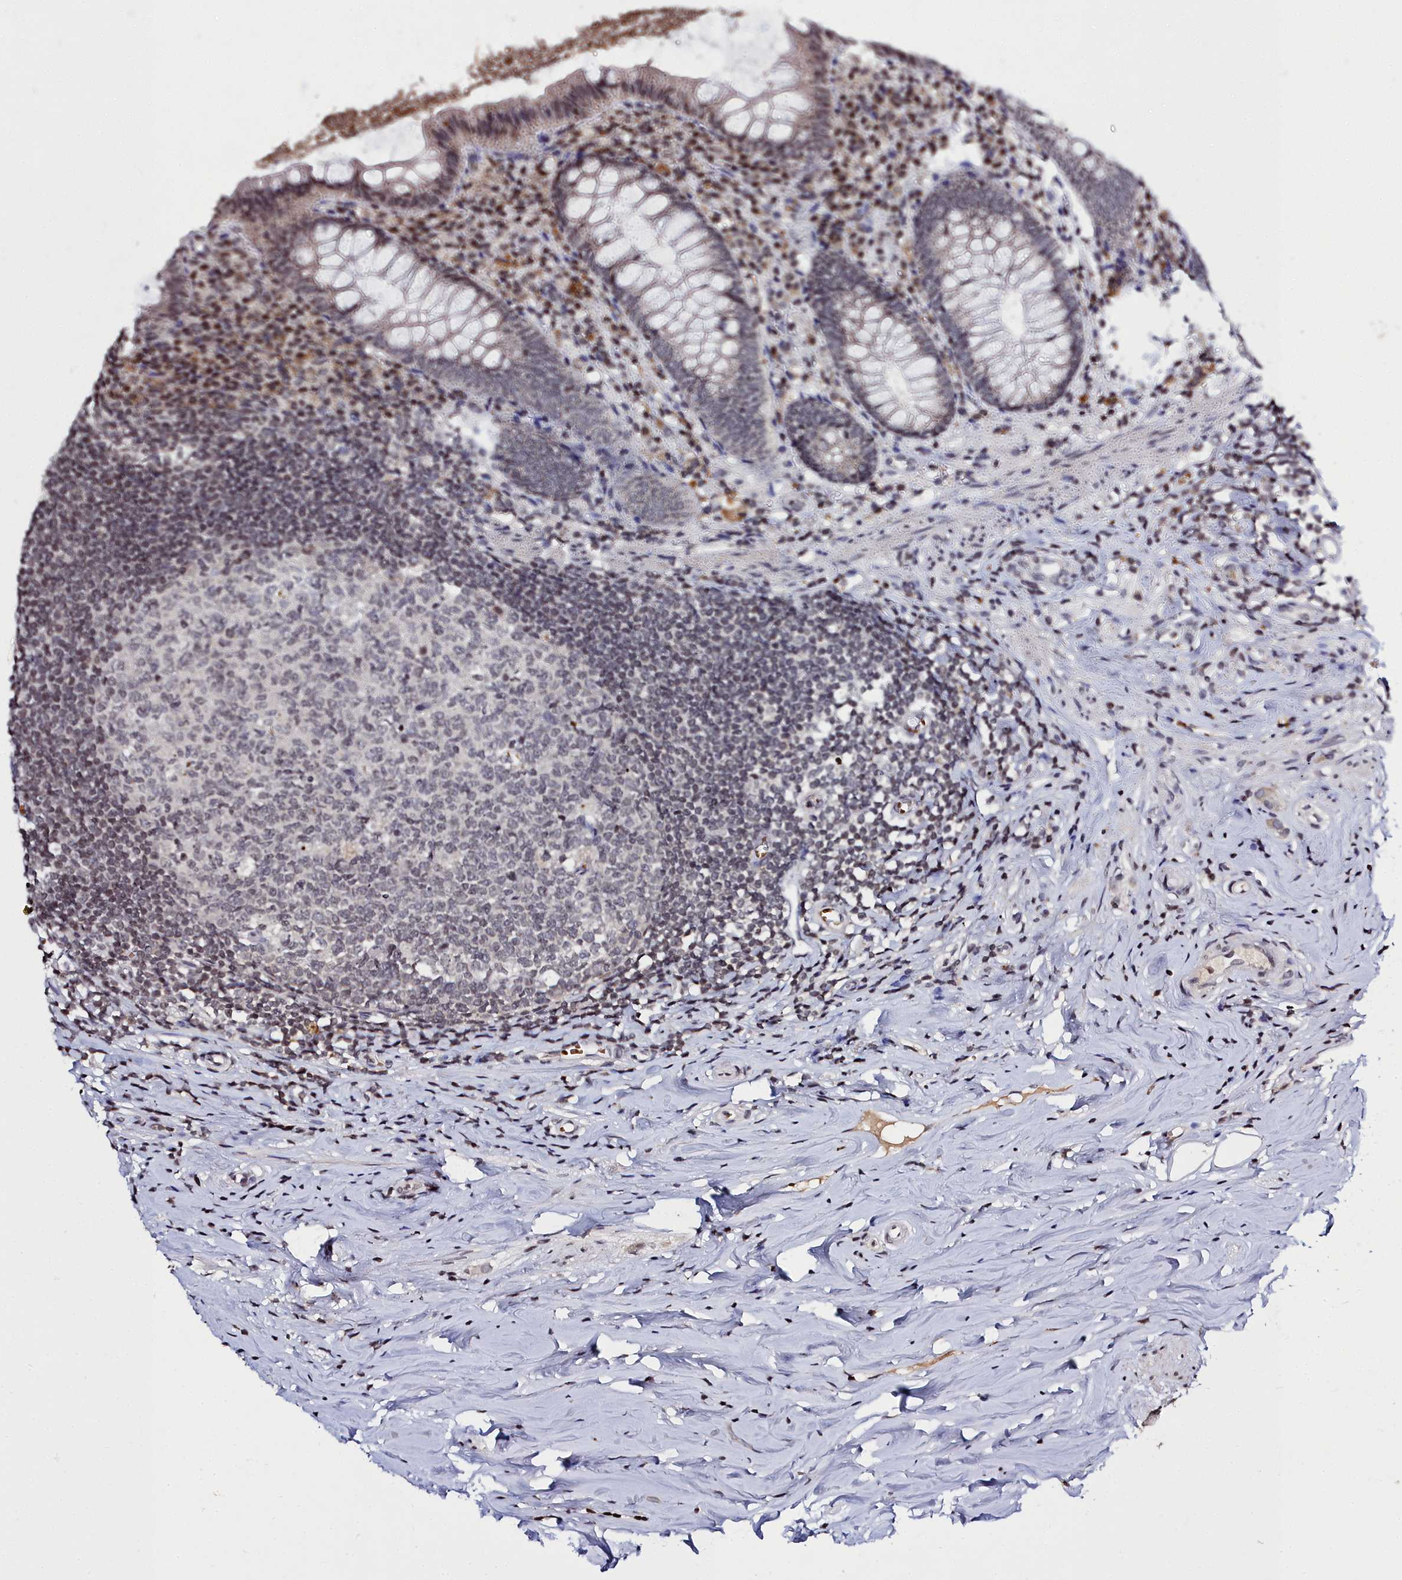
{"staining": {"intensity": "weak", "quantity": "<25%", "location": "nuclear"}, "tissue": "appendix", "cell_type": "Glandular cells", "image_type": "normal", "snomed": [{"axis": "morphology", "description": "Normal tissue, NOS"}, {"axis": "topography", "description": "Appendix"}], "caption": "DAB (3,3'-diaminobenzidine) immunohistochemical staining of unremarkable human appendix demonstrates no significant expression in glandular cells.", "gene": "FZD4", "patient": {"sex": "female", "age": 51}}